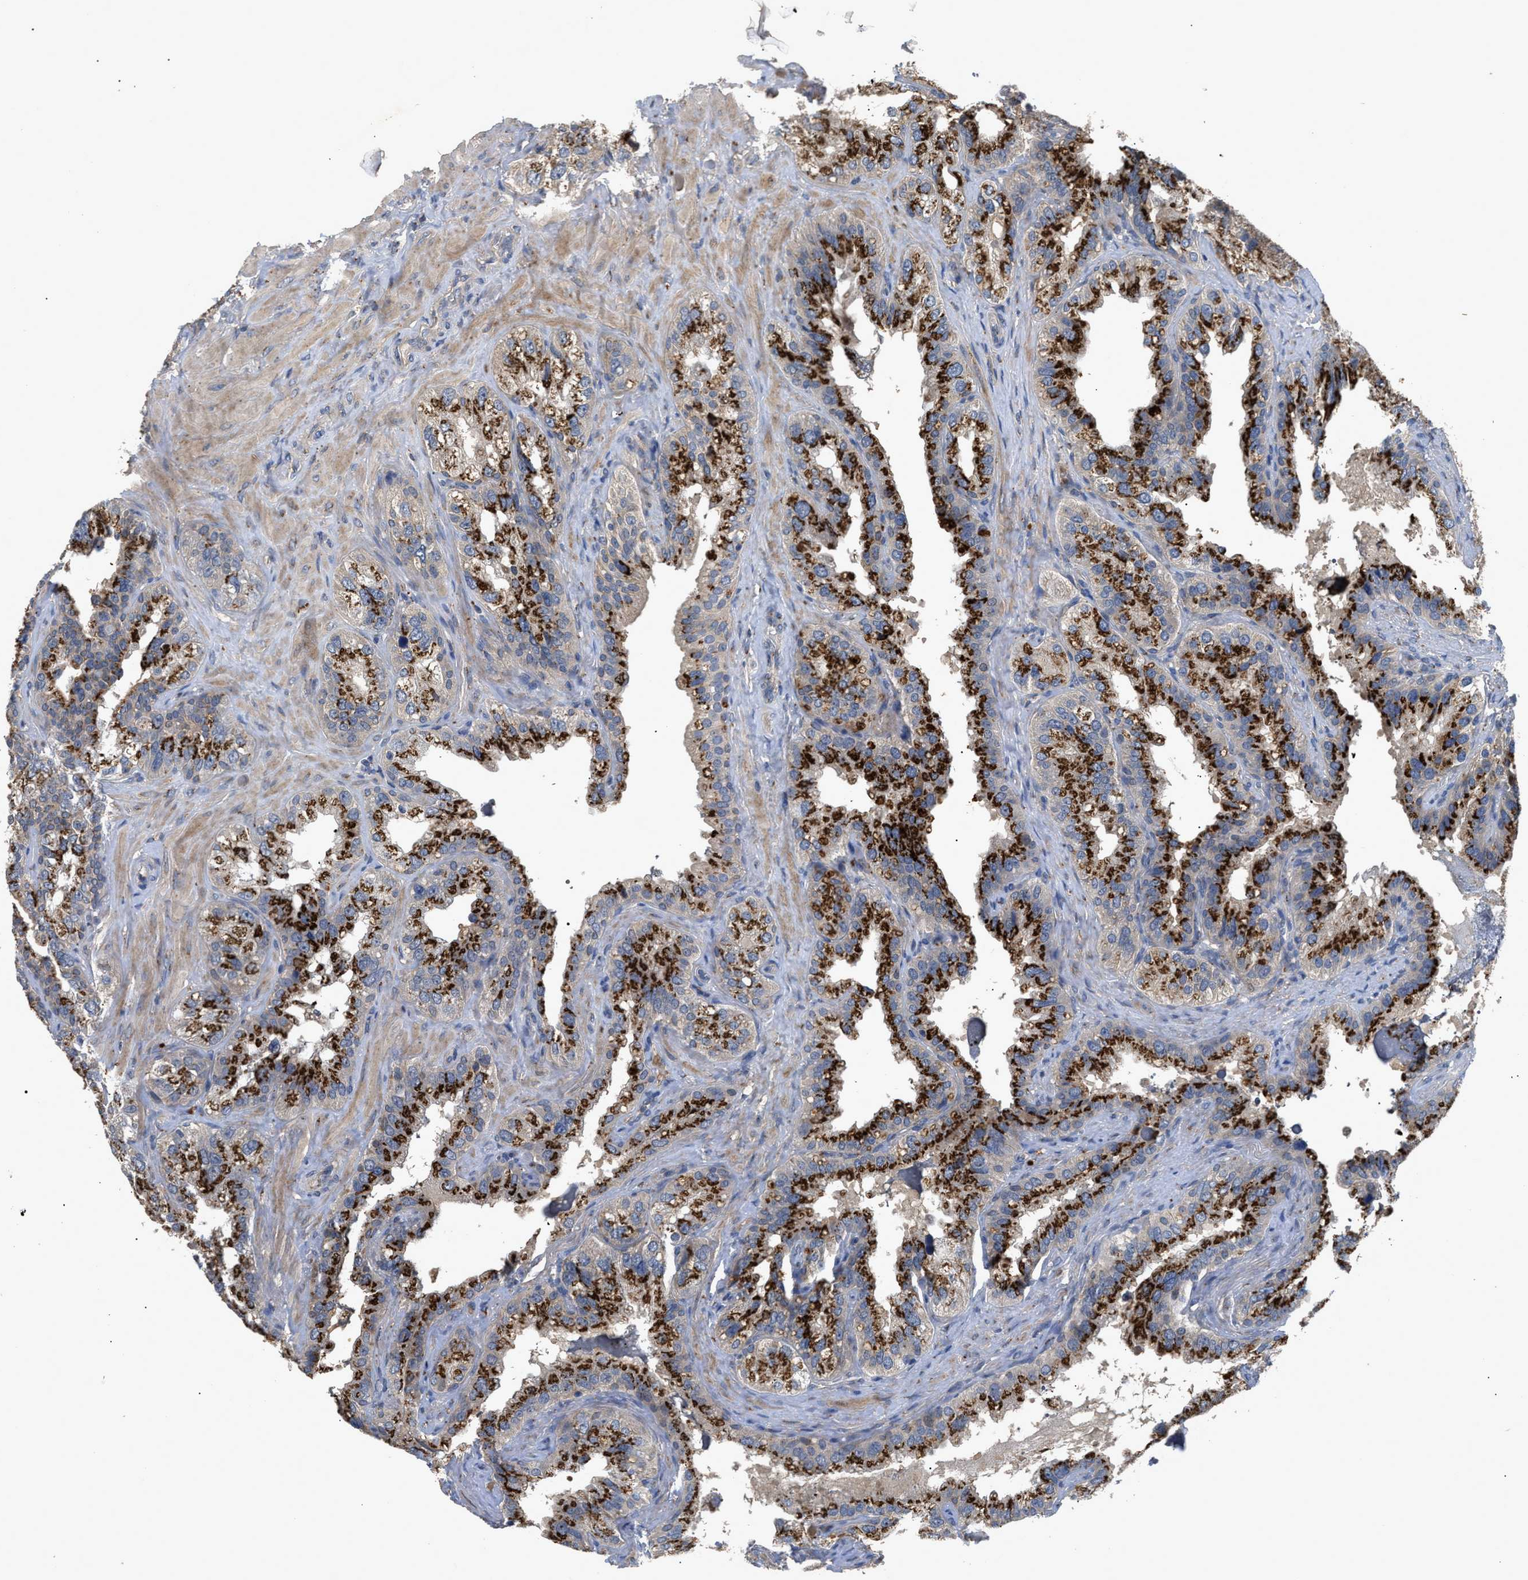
{"staining": {"intensity": "strong", "quantity": ">75%", "location": "cytoplasmic/membranous"}, "tissue": "seminal vesicle", "cell_type": "Glandular cells", "image_type": "normal", "snomed": [{"axis": "morphology", "description": "Normal tissue, NOS"}, {"axis": "topography", "description": "Seminal veicle"}], "caption": "High-power microscopy captured an immunohistochemistry image of benign seminal vesicle, revealing strong cytoplasmic/membranous expression in about >75% of glandular cells. (Brightfield microscopy of DAB IHC at high magnification).", "gene": "SIK2", "patient": {"sex": "male", "age": 68}}